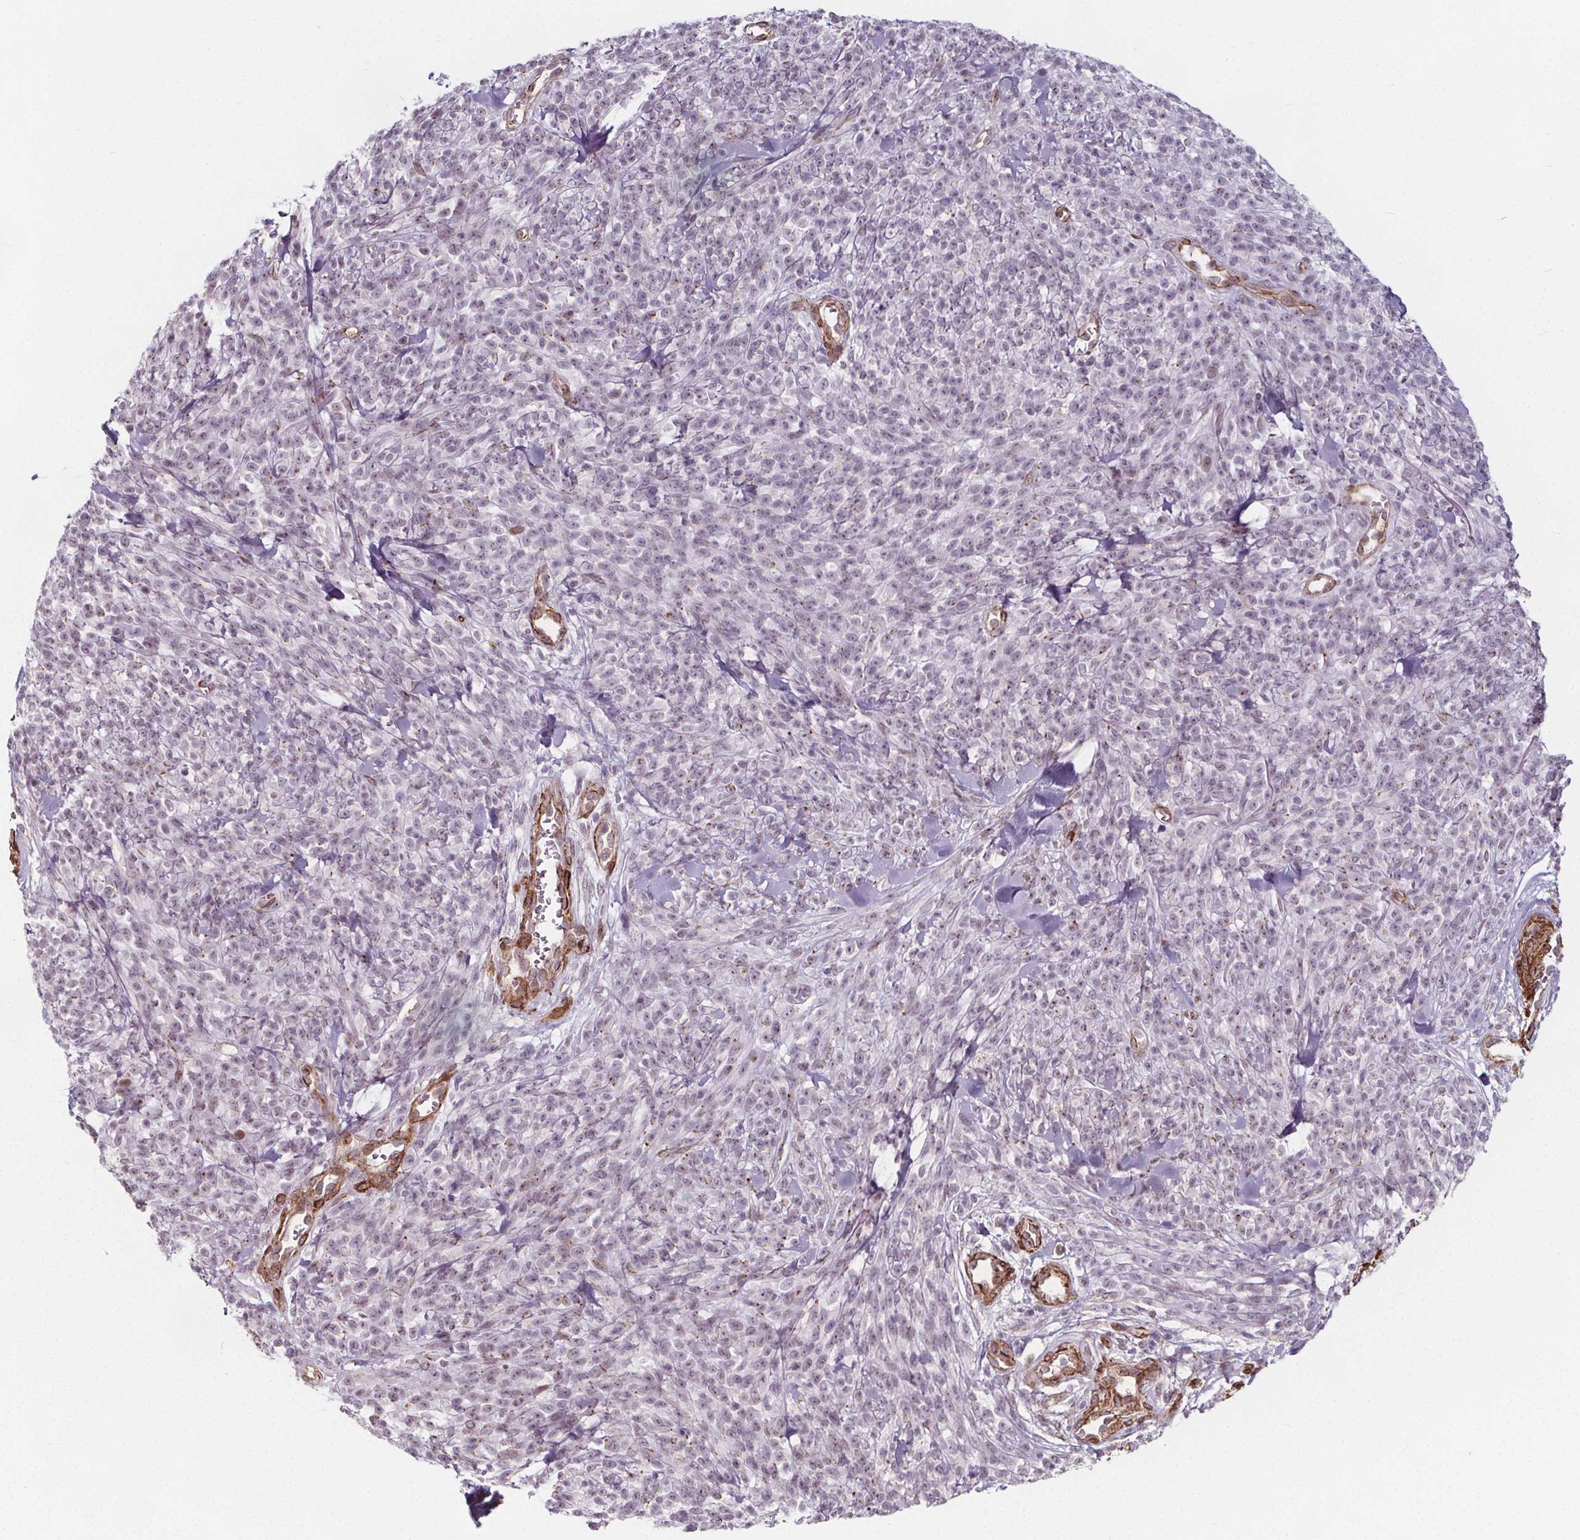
{"staining": {"intensity": "weak", "quantity": "<25%", "location": "nuclear"}, "tissue": "melanoma", "cell_type": "Tumor cells", "image_type": "cancer", "snomed": [{"axis": "morphology", "description": "Malignant melanoma, NOS"}, {"axis": "topography", "description": "Skin"}, {"axis": "topography", "description": "Skin of trunk"}], "caption": "Protein analysis of melanoma displays no significant positivity in tumor cells. (Brightfield microscopy of DAB (3,3'-diaminobenzidine) immunohistochemistry at high magnification).", "gene": "HAS1", "patient": {"sex": "male", "age": 74}}